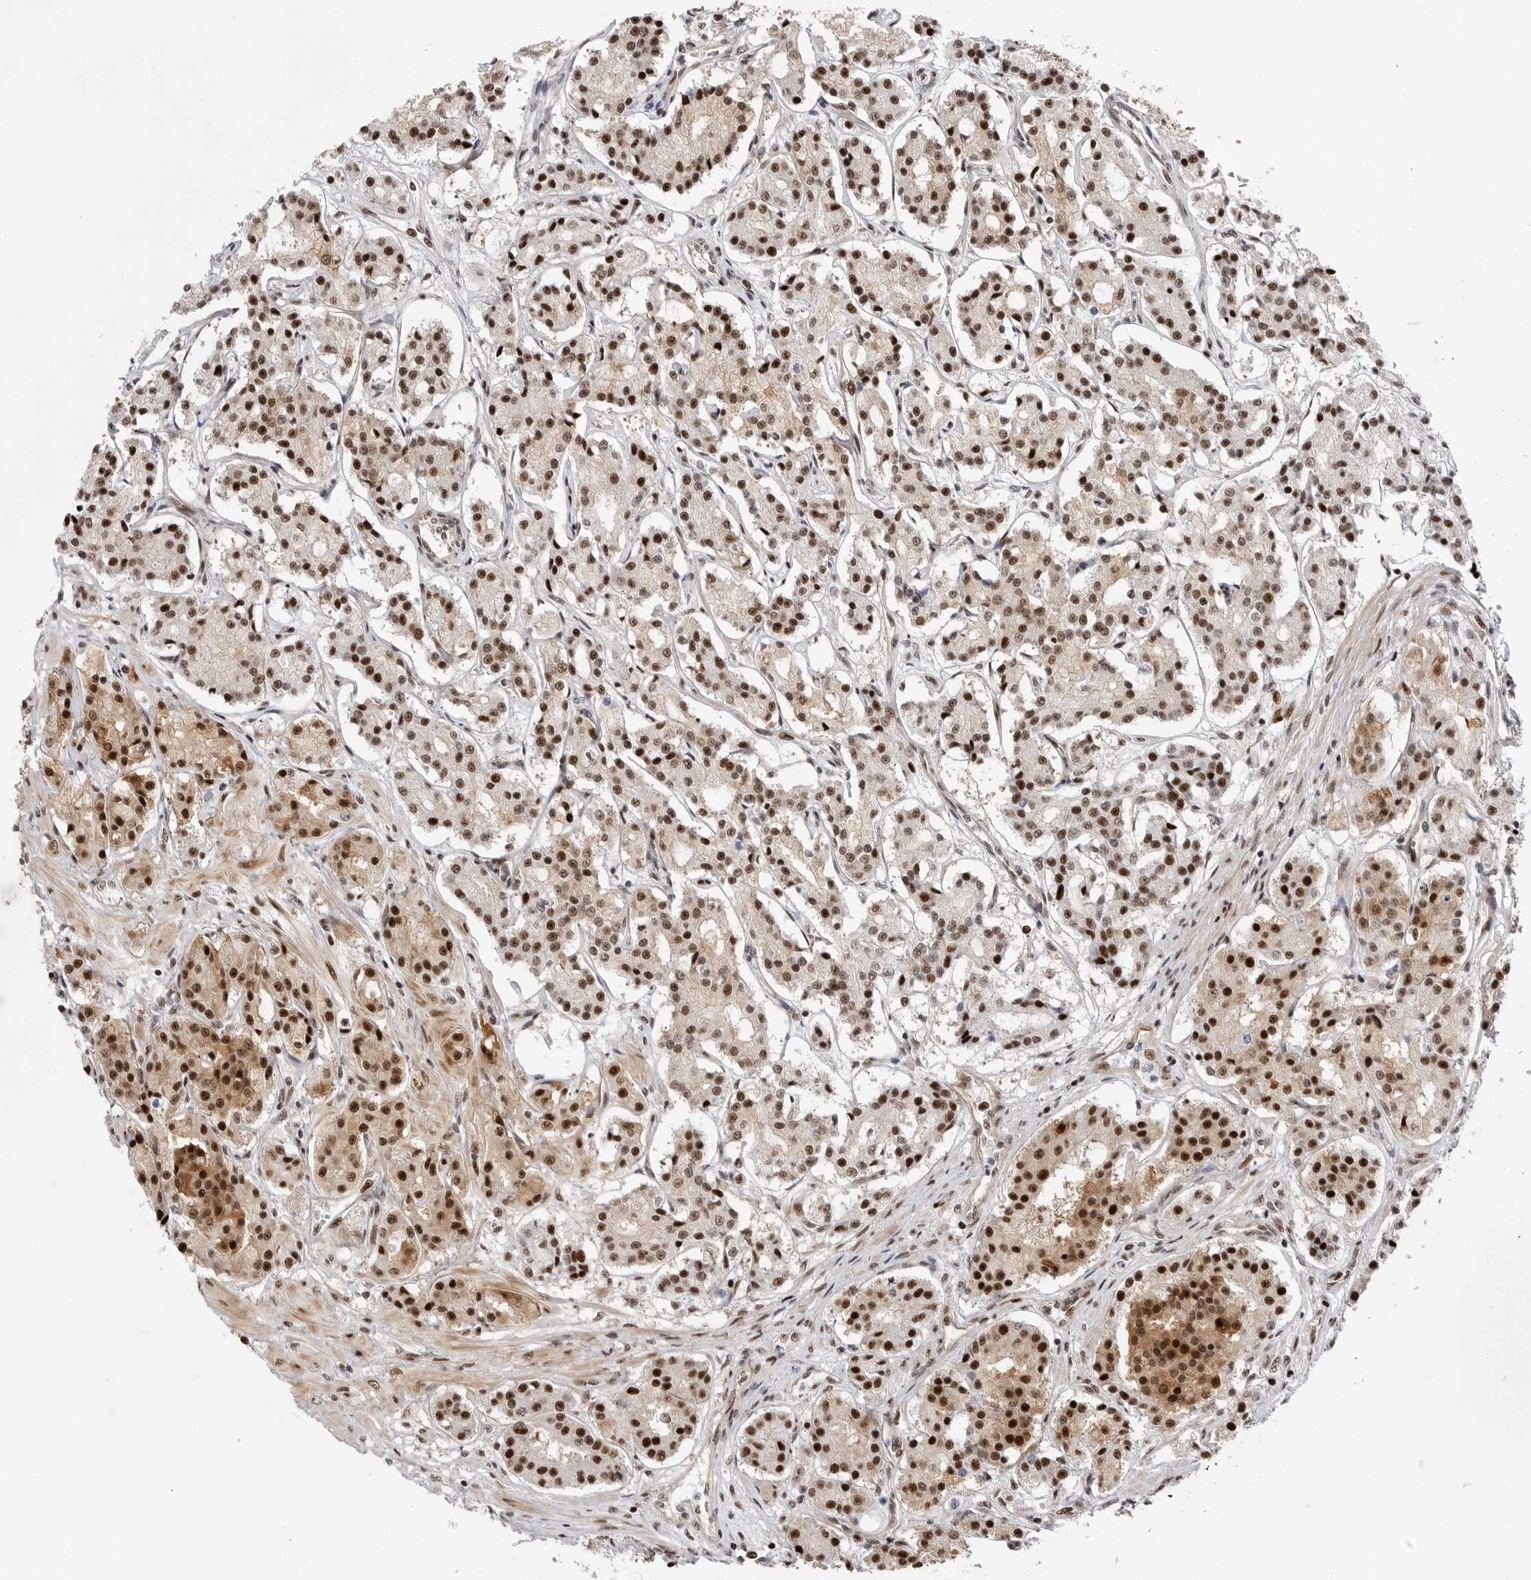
{"staining": {"intensity": "strong", "quantity": ">75%", "location": "cytoplasmic/membranous,nuclear"}, "tissue": "prostate cancer", "cell_type": "Tumor cells", "image_type": "cancer", "snomed": [{"axis": "morphology", "description": "Adenocarcinoma, High grade"}, {"axis": "topography", "description": "Prostate"}], "caption": "Prostate adenocarcinoma (high-grade) tissue demonstrates strong cytoplasmic/membranous and nuclear staining in approximately >75% of tumor cells", "gene": "GPATCH2", "patient": {"sex": "male", "age": 60}}